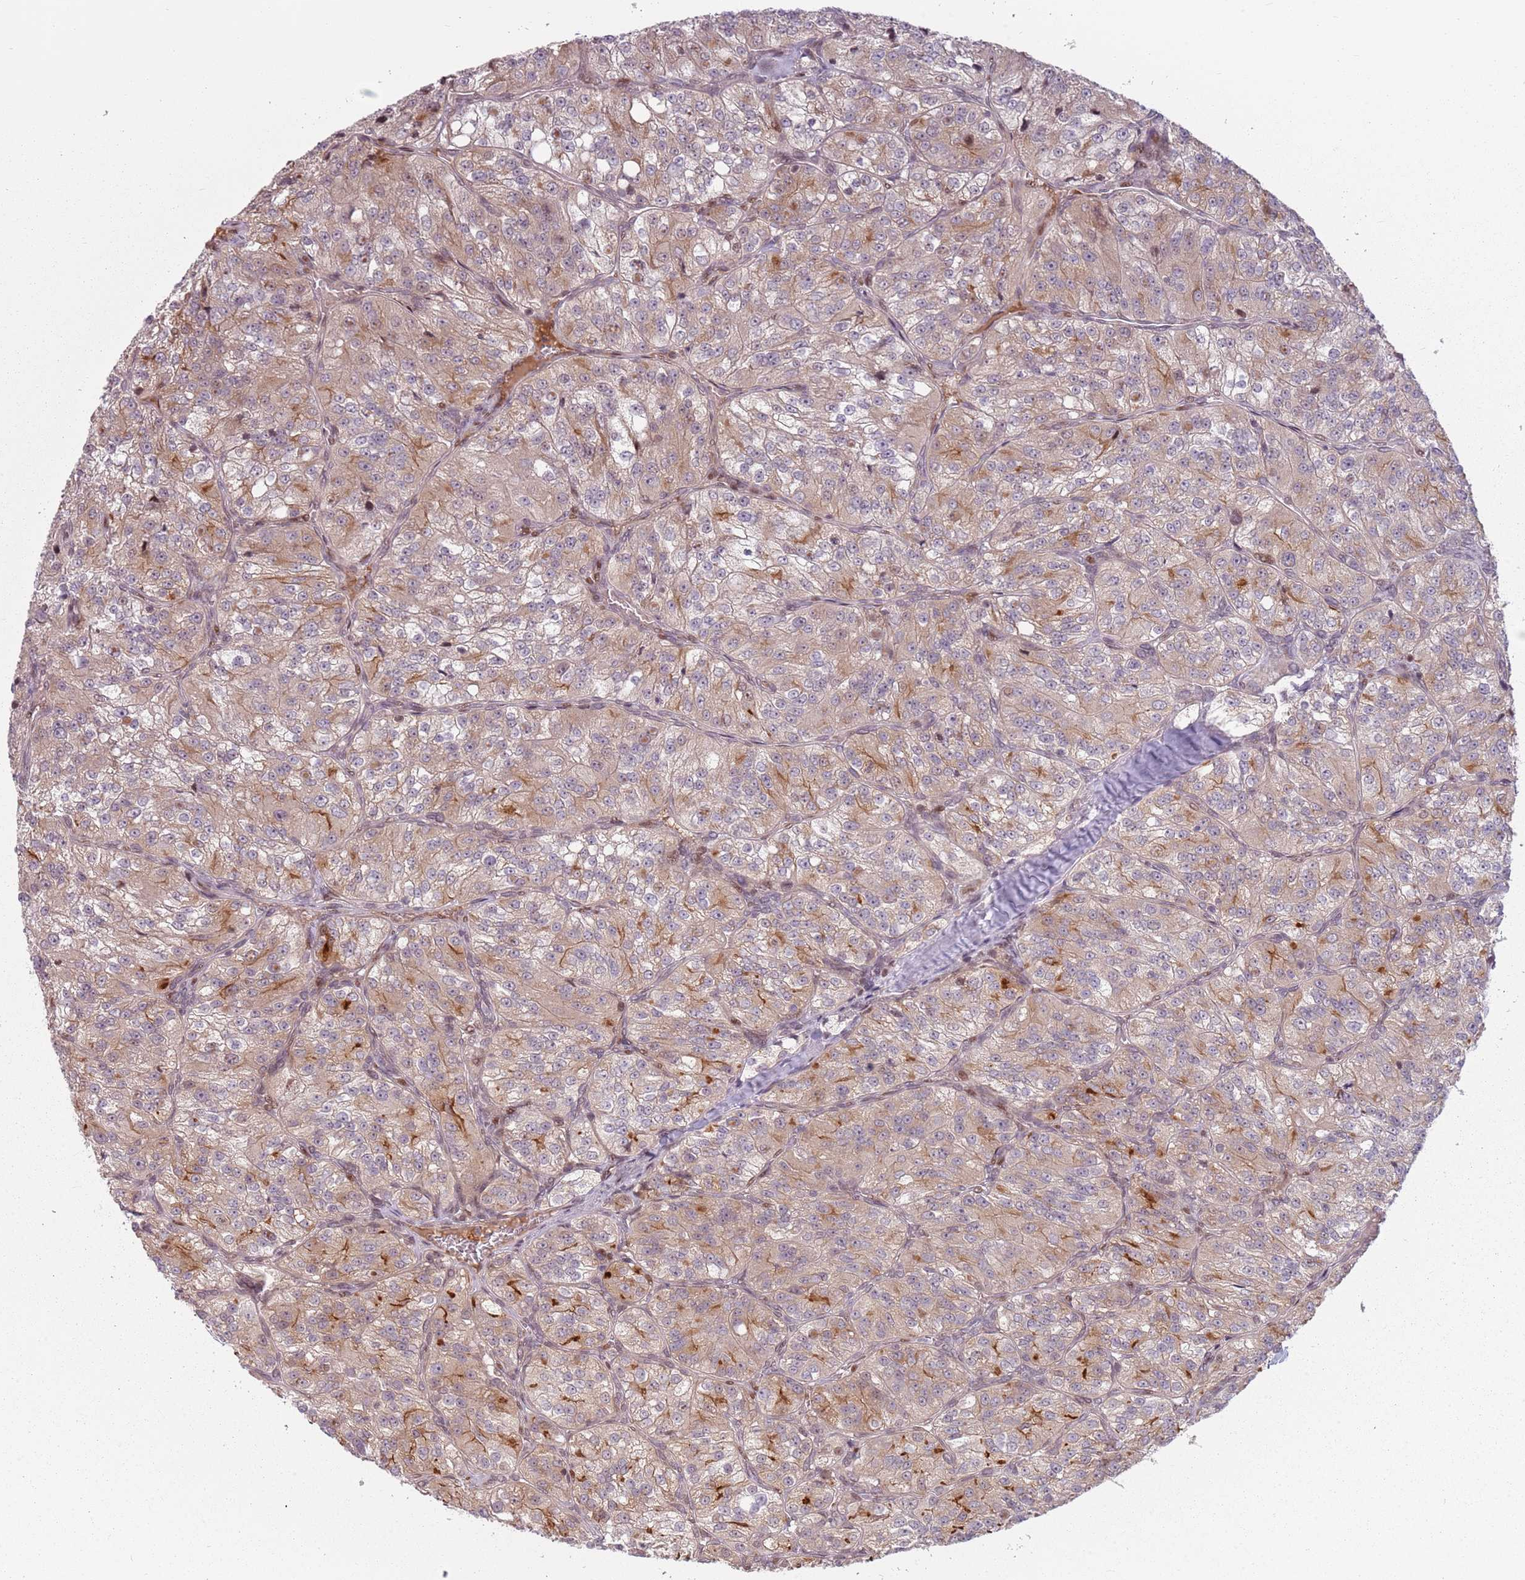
{"staining": {"intensity": "weak", "quantity": "25%-75%", "location": "cytoplasmic/membranous"}, "tissue": "renal cancer", "cell_type": "Tumor cells", "image_type": "cancer", "snomed": [{"axis": "morphology", "description": "Adenocarcinoma, NOS"}, {"axis": "topography", "description": "Kidney"}], "caption": "A micrograph of renal cancer stained for a protein displays weak cytoplasmic/membranous brown staining in tumor cells. (IHC, brightfield microscopy, high magnification).", "gene": "ADGRG1", "patient": {"sex": "female", "age": 63}}